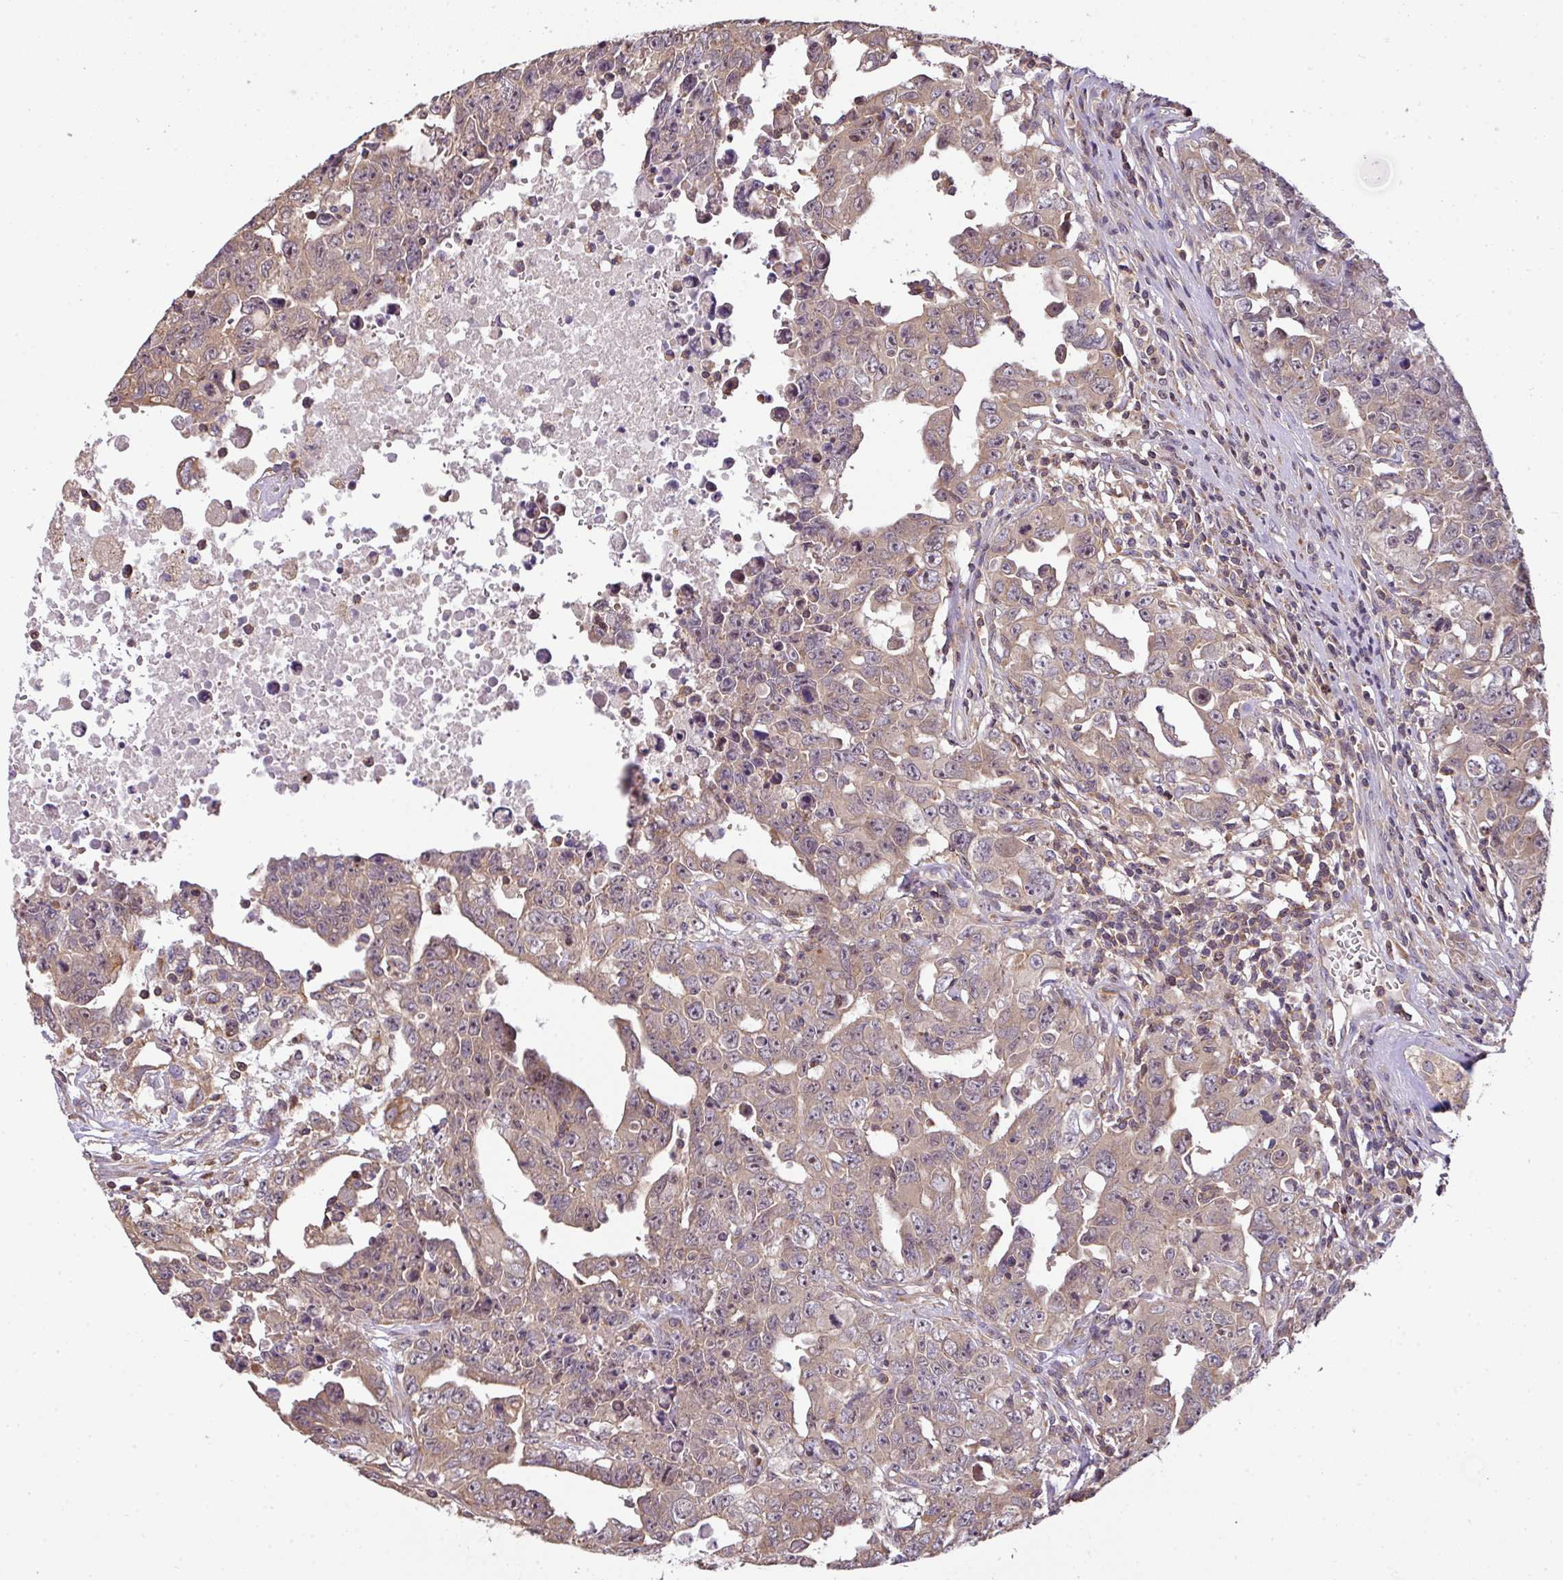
{"staining": {"intensity": "weak", "quantity": ">75%", "location": "cytoplasmic/membranous,nuclear"}, "tissue": "testis cancer", "cell_type": "Tumor cells", "image_type": "cancer", "snomed": [{"axis": "morphology", "description": "Carcinoma, Embryonal, NOS"}, {"axis": "topography", "description": "Testis"}], "caption": "Tumor cells reveal low levels of weak cytoplasmic/membranous and nuclear expression in approximately >75% of cells in human testis cancer.", "gene": "VENTX", "patient": {"sex": "male", "age": 24}}